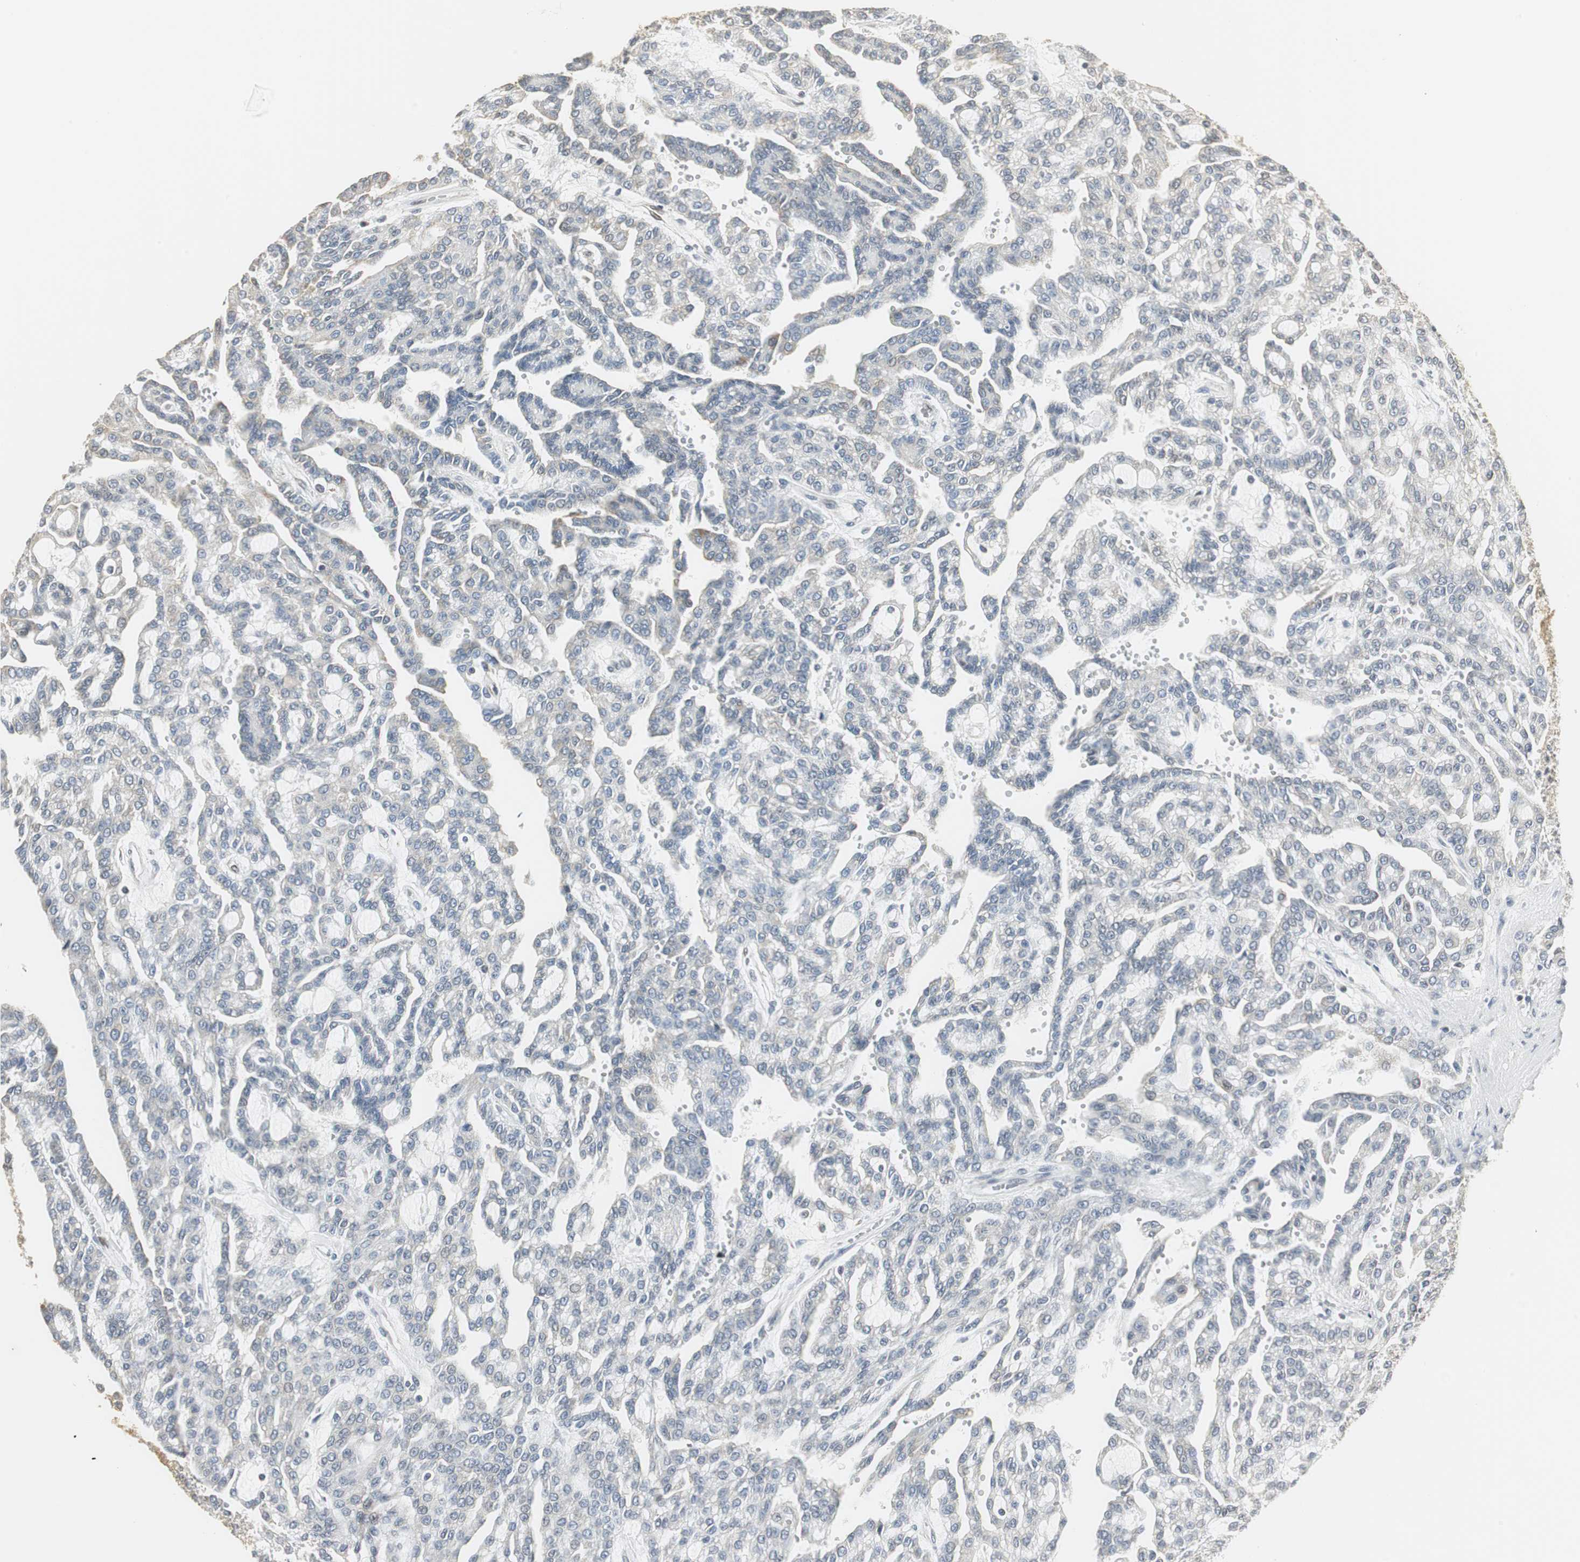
{"staining": {"intensity": "negative", "quantity": "none", "location": "none"}, "tissue": "renal cancer", "cell_type": "Tumor cells", "image_type": "cancer", "snomed": [{"axis": "morphology", "description": "Adenocarcinoma, NOS"}, {"axis": "topography", "description": "Kidney"}], "caption": "Tumor cells show no significant expression in adenocarcinoma (renal).", "gene": "CCT5", "patient": {"sex": "male", "age": 63}}